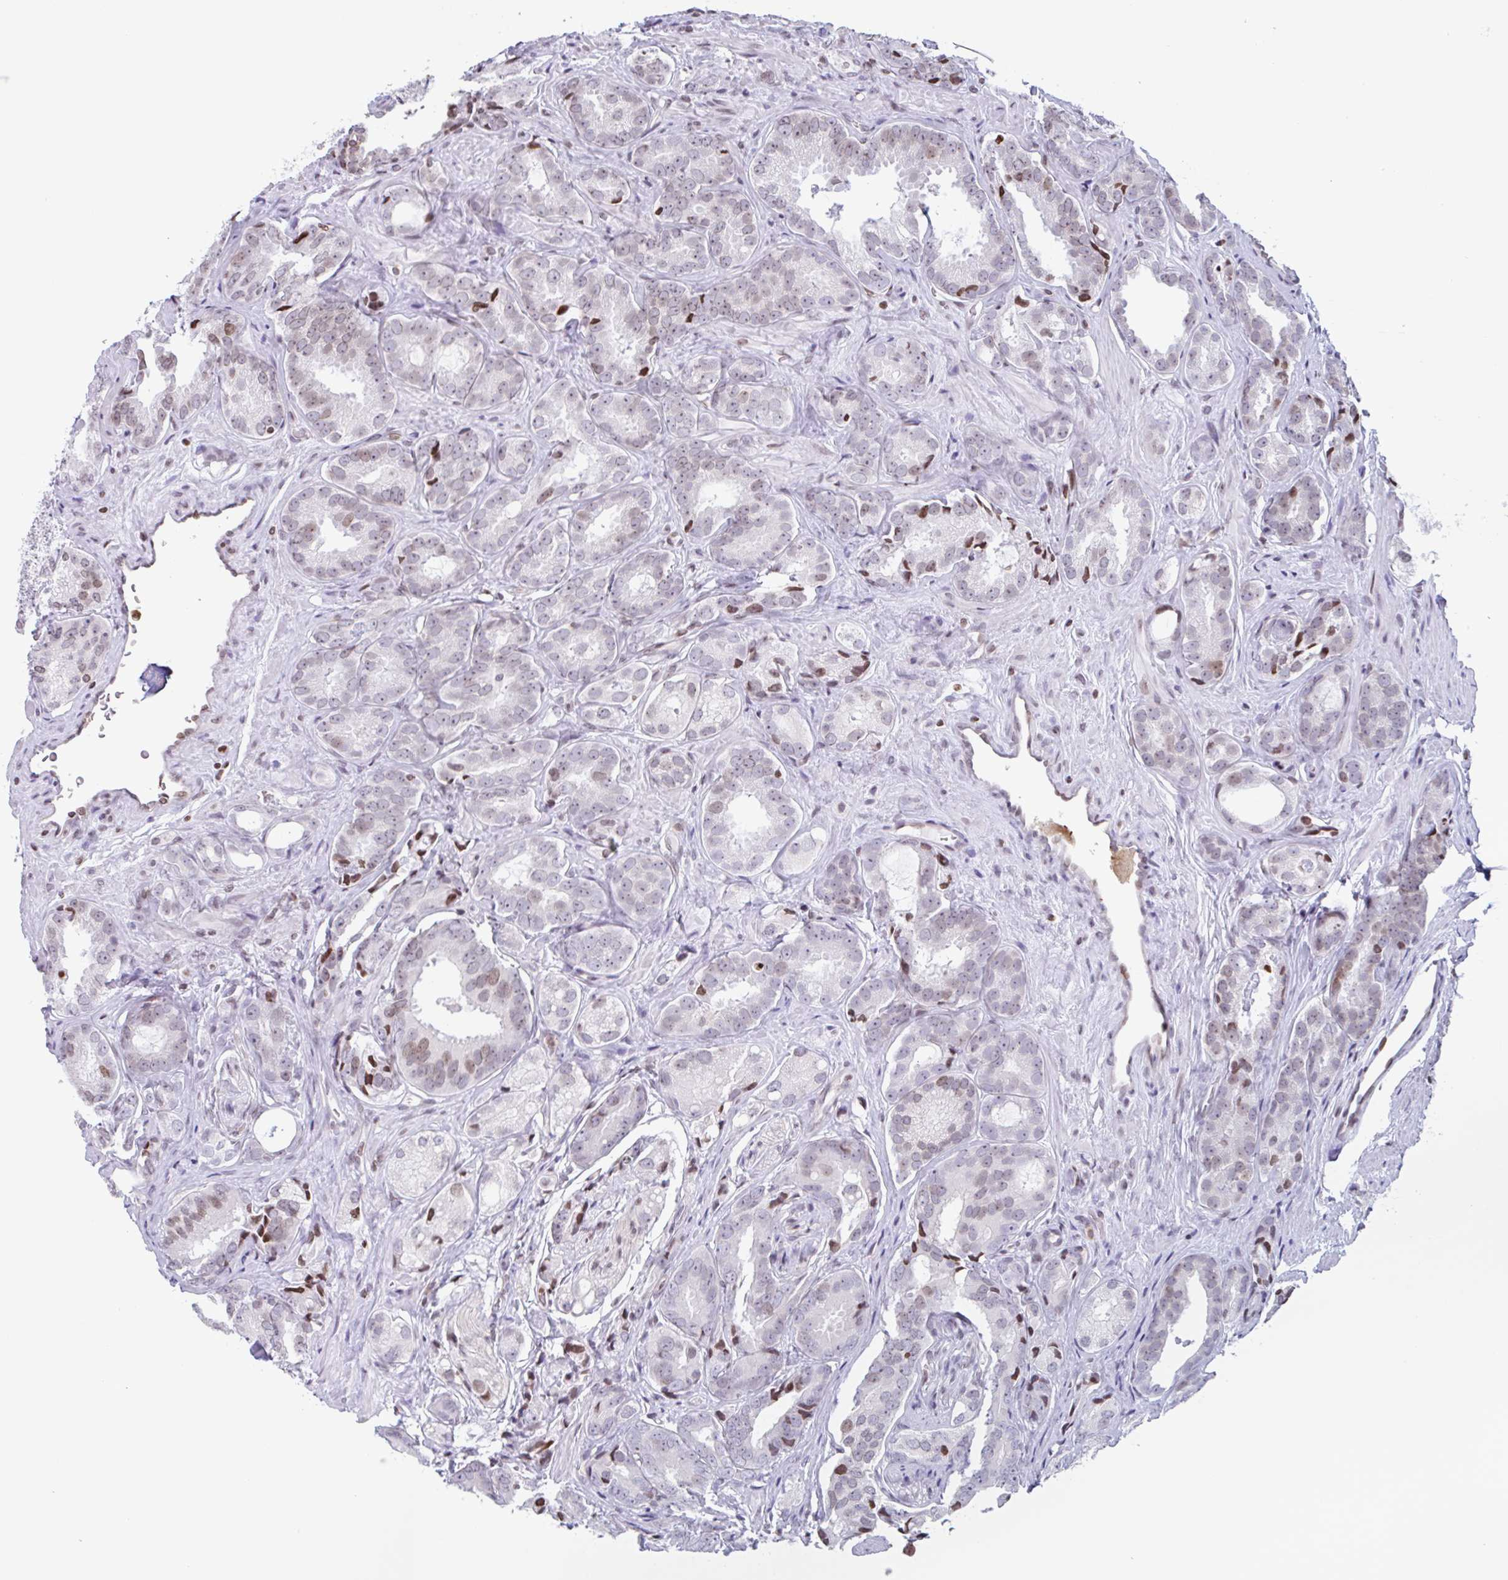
{"staining": {"intensity": "weak", "quantity": "25%-75%", "location": "nuclear"}, "tissue": "prostate cancer", "cell_type": "Tumor cells", "image_type": "cancer", "snomed": [{"axis": "morphology", "description": "Adenocarcinoma, High grade"}, {"axis": "topography", "description": "Prostate"}], "caption": "This is a photomicrograph of IHC staining of prostate cancer, which shows weak expression in the nuclear of tumor cells.", "gene": "NOL6", "patient": {"sex": "male", "age": 71}}